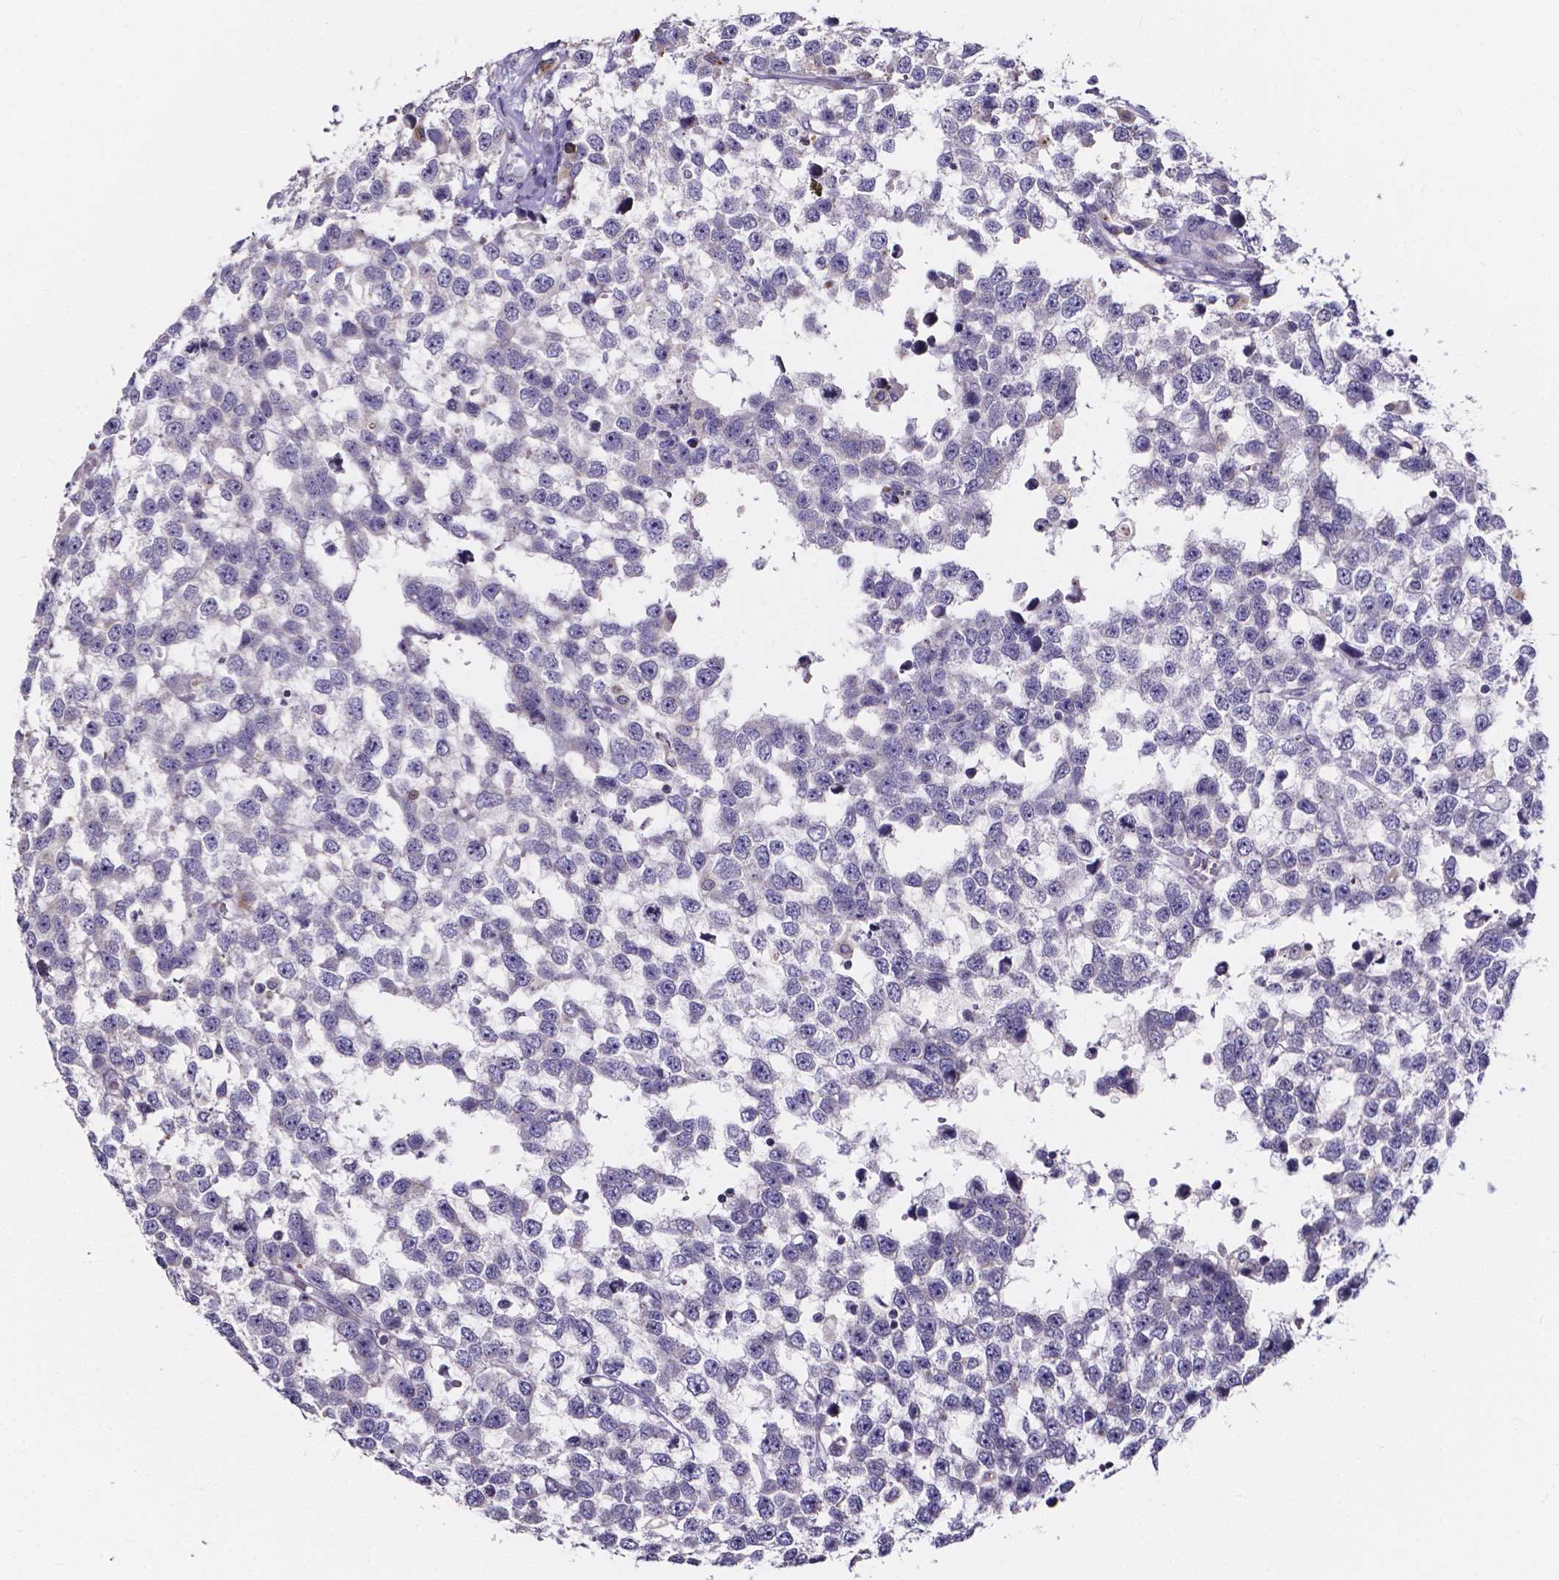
{"staining": {"intensity": "negative", "quantity": "none", "location": "none"}, "tissue": "testis cancer", "cell_type": "Tumor cells", "image_type": "cancer", "snomed": [{"axis": "morphology", "description": "Seminoma, NOS"}, {"axis": "topography", "description": "Testis"}], "caption": "There is no significant positivity in tumor cells of testis seminoma.", "gene": "THEMIS", "patient": {"sex": "male", "age": 34}}